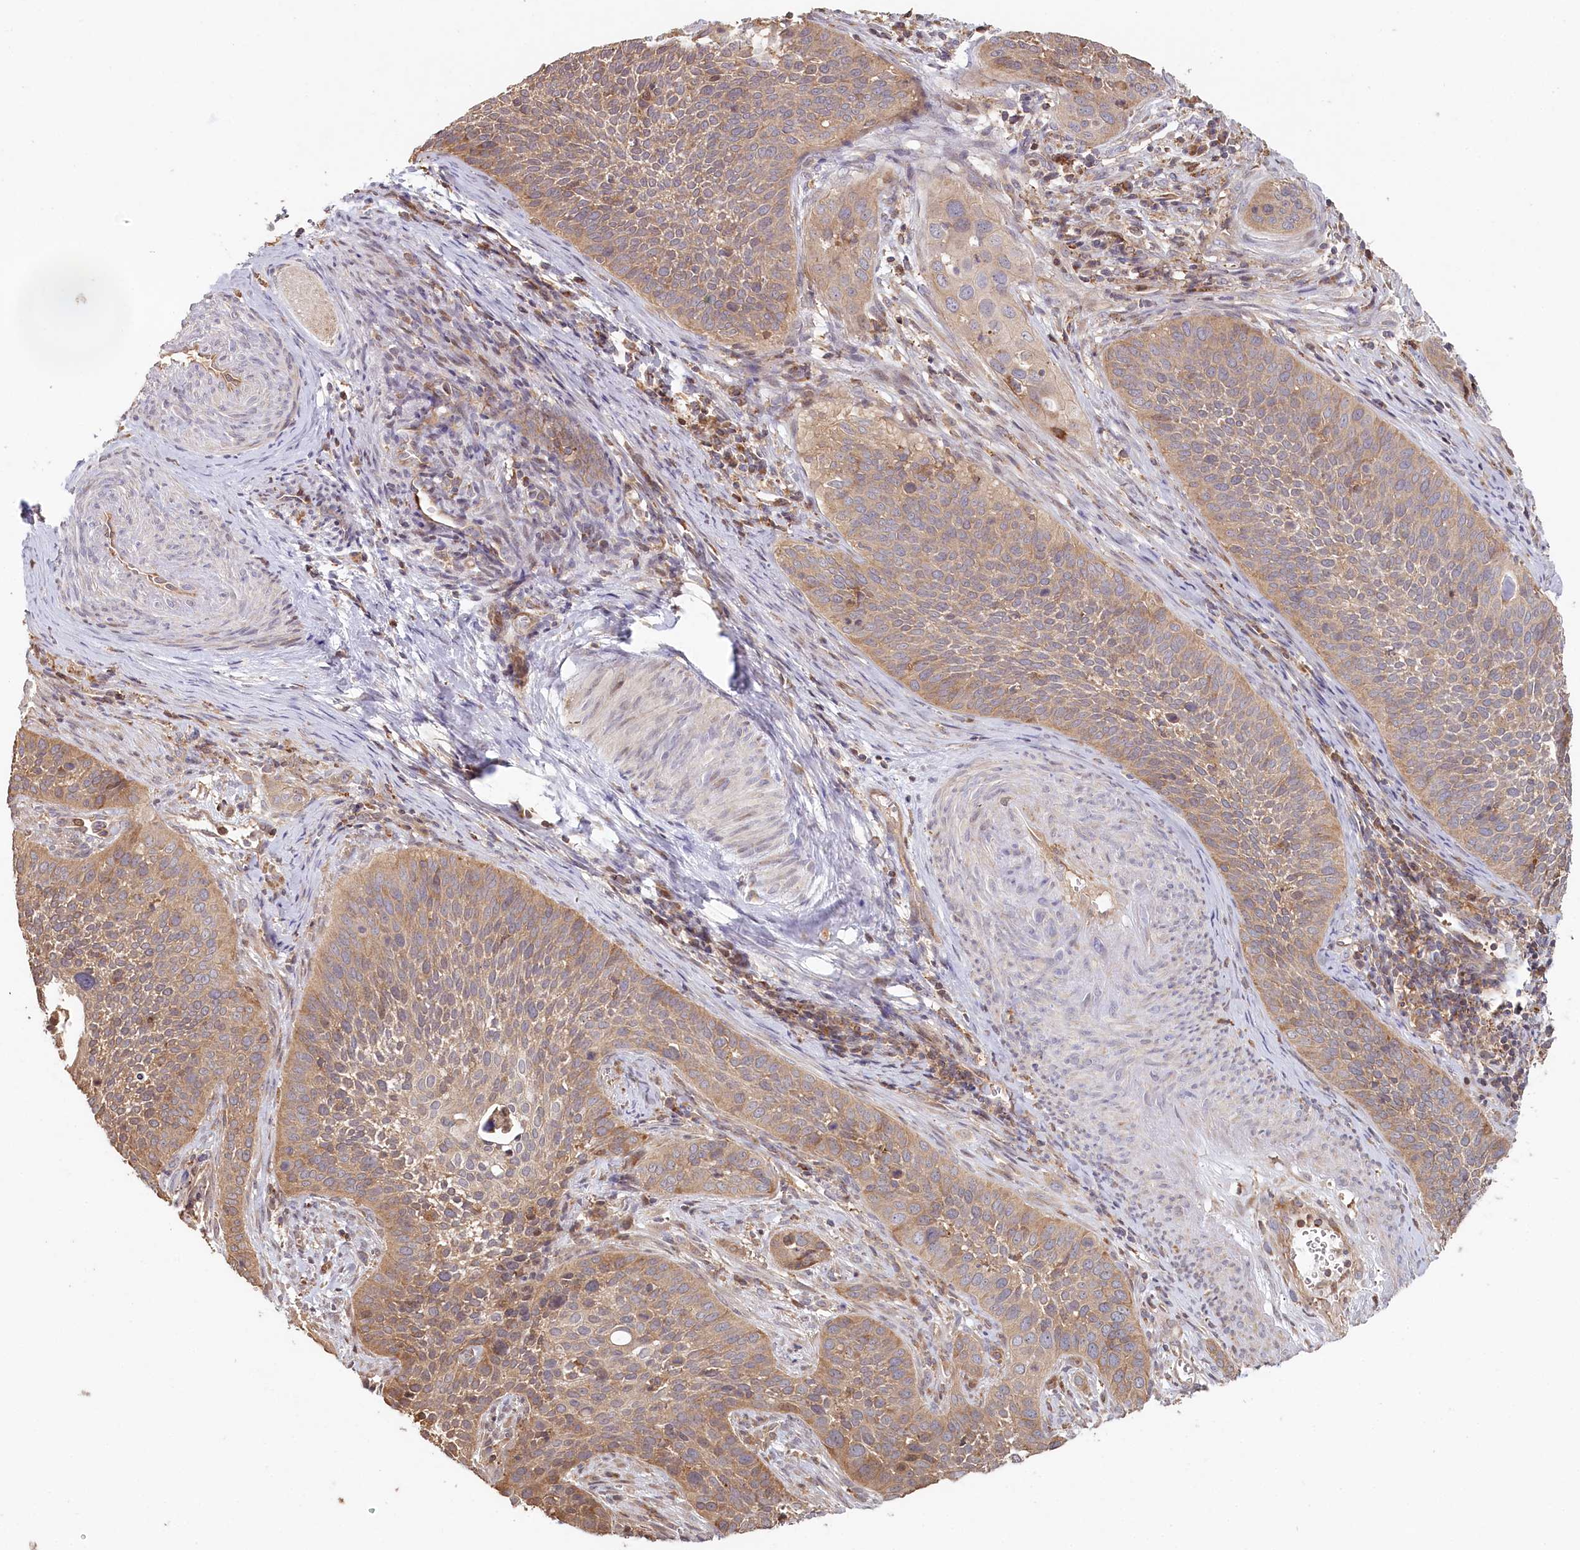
{"staining": {"intensity": "weak", "quantity": "25%-75%", "location": "cytoplasmic/membranous"}, "tissue": "cervical cancer", "cell_type": "Tumor cells", "image_type": "cancer", "snomed": [{"axis": "morphology", "description": "Squamous cell carcinoma, NOS"}, {"axis": "topography", "description": "Cervix"}], "caption": "This photomicrograph demonstrates cervical squamous cell carcinoma stained with IHC to label a protein in brown. The cytoplasmic/membranous of tumor cells show weak positivity for the protein. Nuclei are counter-stained blue.", "gene": "HAL", "patient": {"sex": "female", "age": 34}}